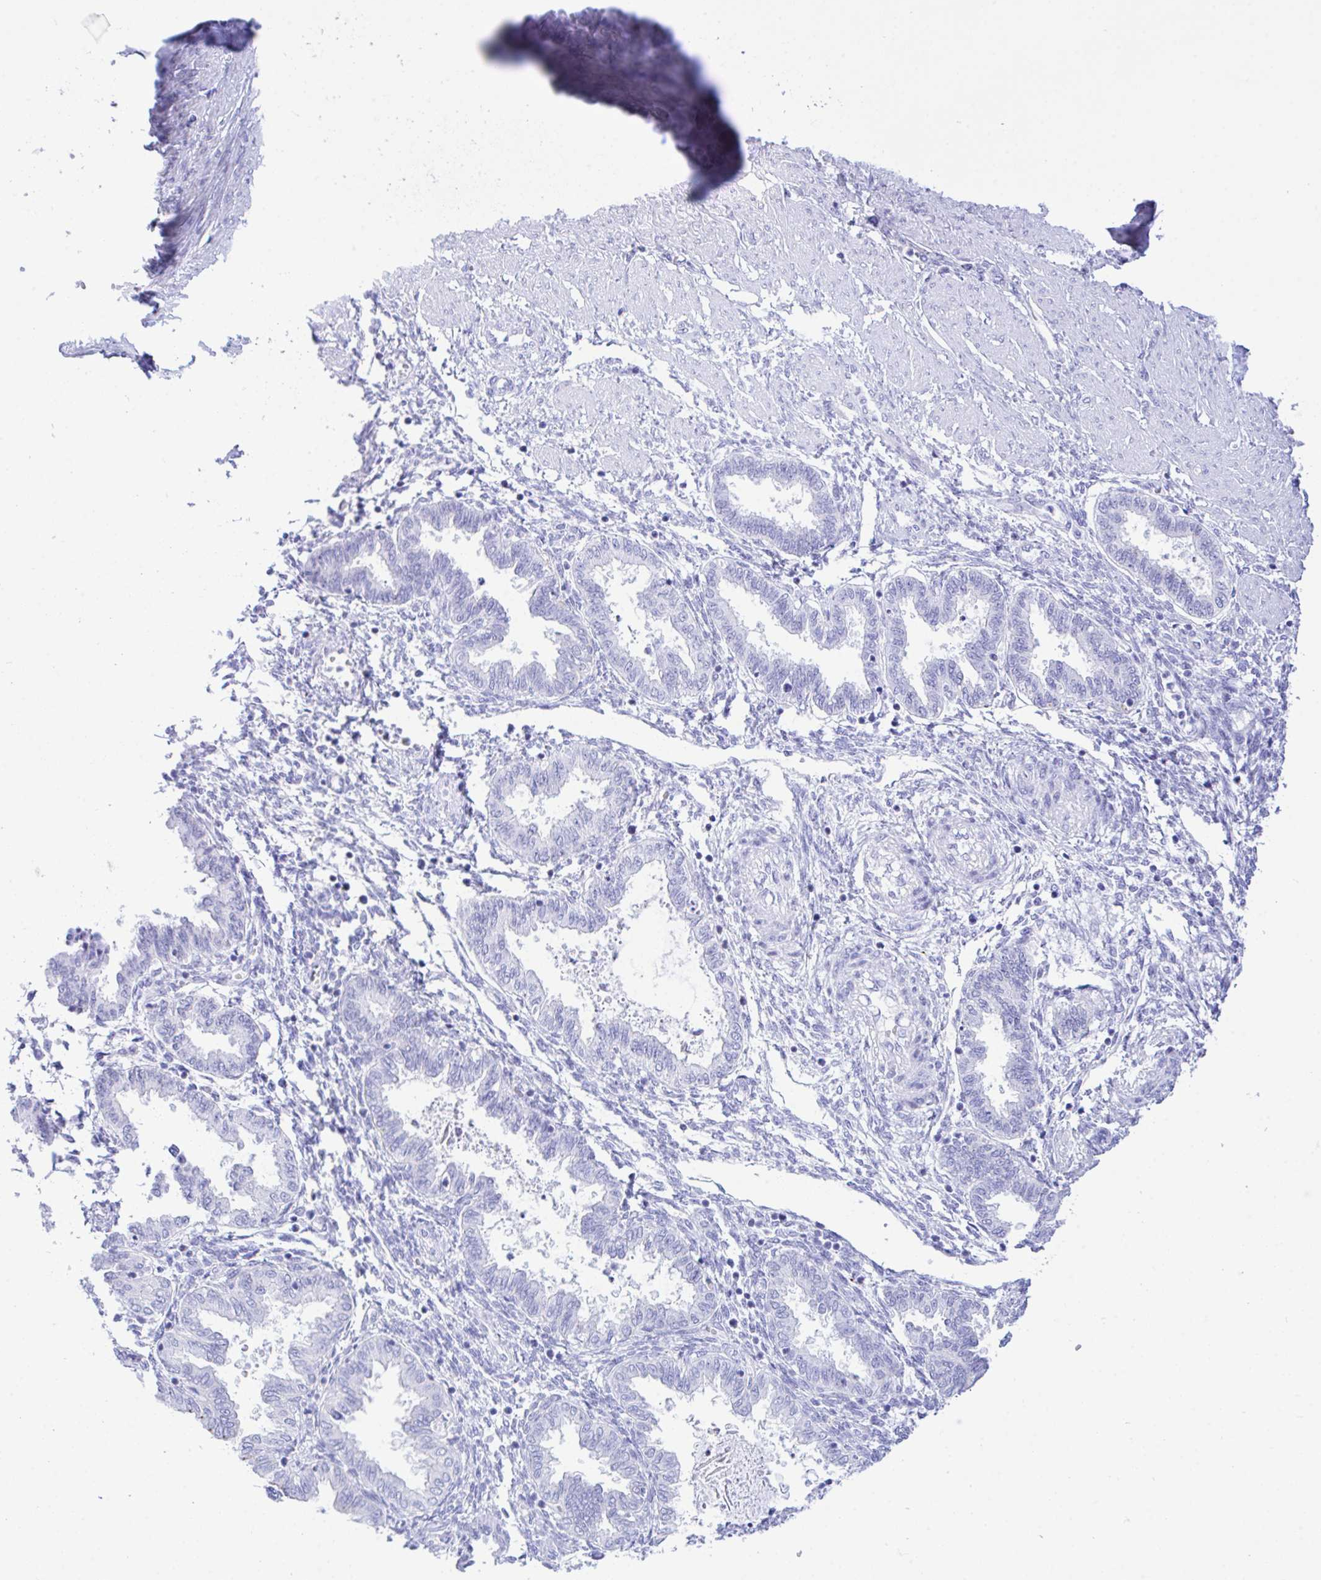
{"staining": {"intensity": "negative", "quantity": "none", "location": "none"}, "tissue": "endometrium", "cell_type": "Cells in endometrial stroma", "image_type": "normal", "snomed": [{"axis": "morphology", "description": "Normal tissue, NOS"}, {"axis": "topography", "description": "Endometrium"}], "caption": "This is a photomicrograph of immunohistochemistry (IHC) staining of benign endometrium, which shows no staining in cells in endometrial stroma.", "gene": "SELENOV", "patient": {"sex": "female", "age": 33}}